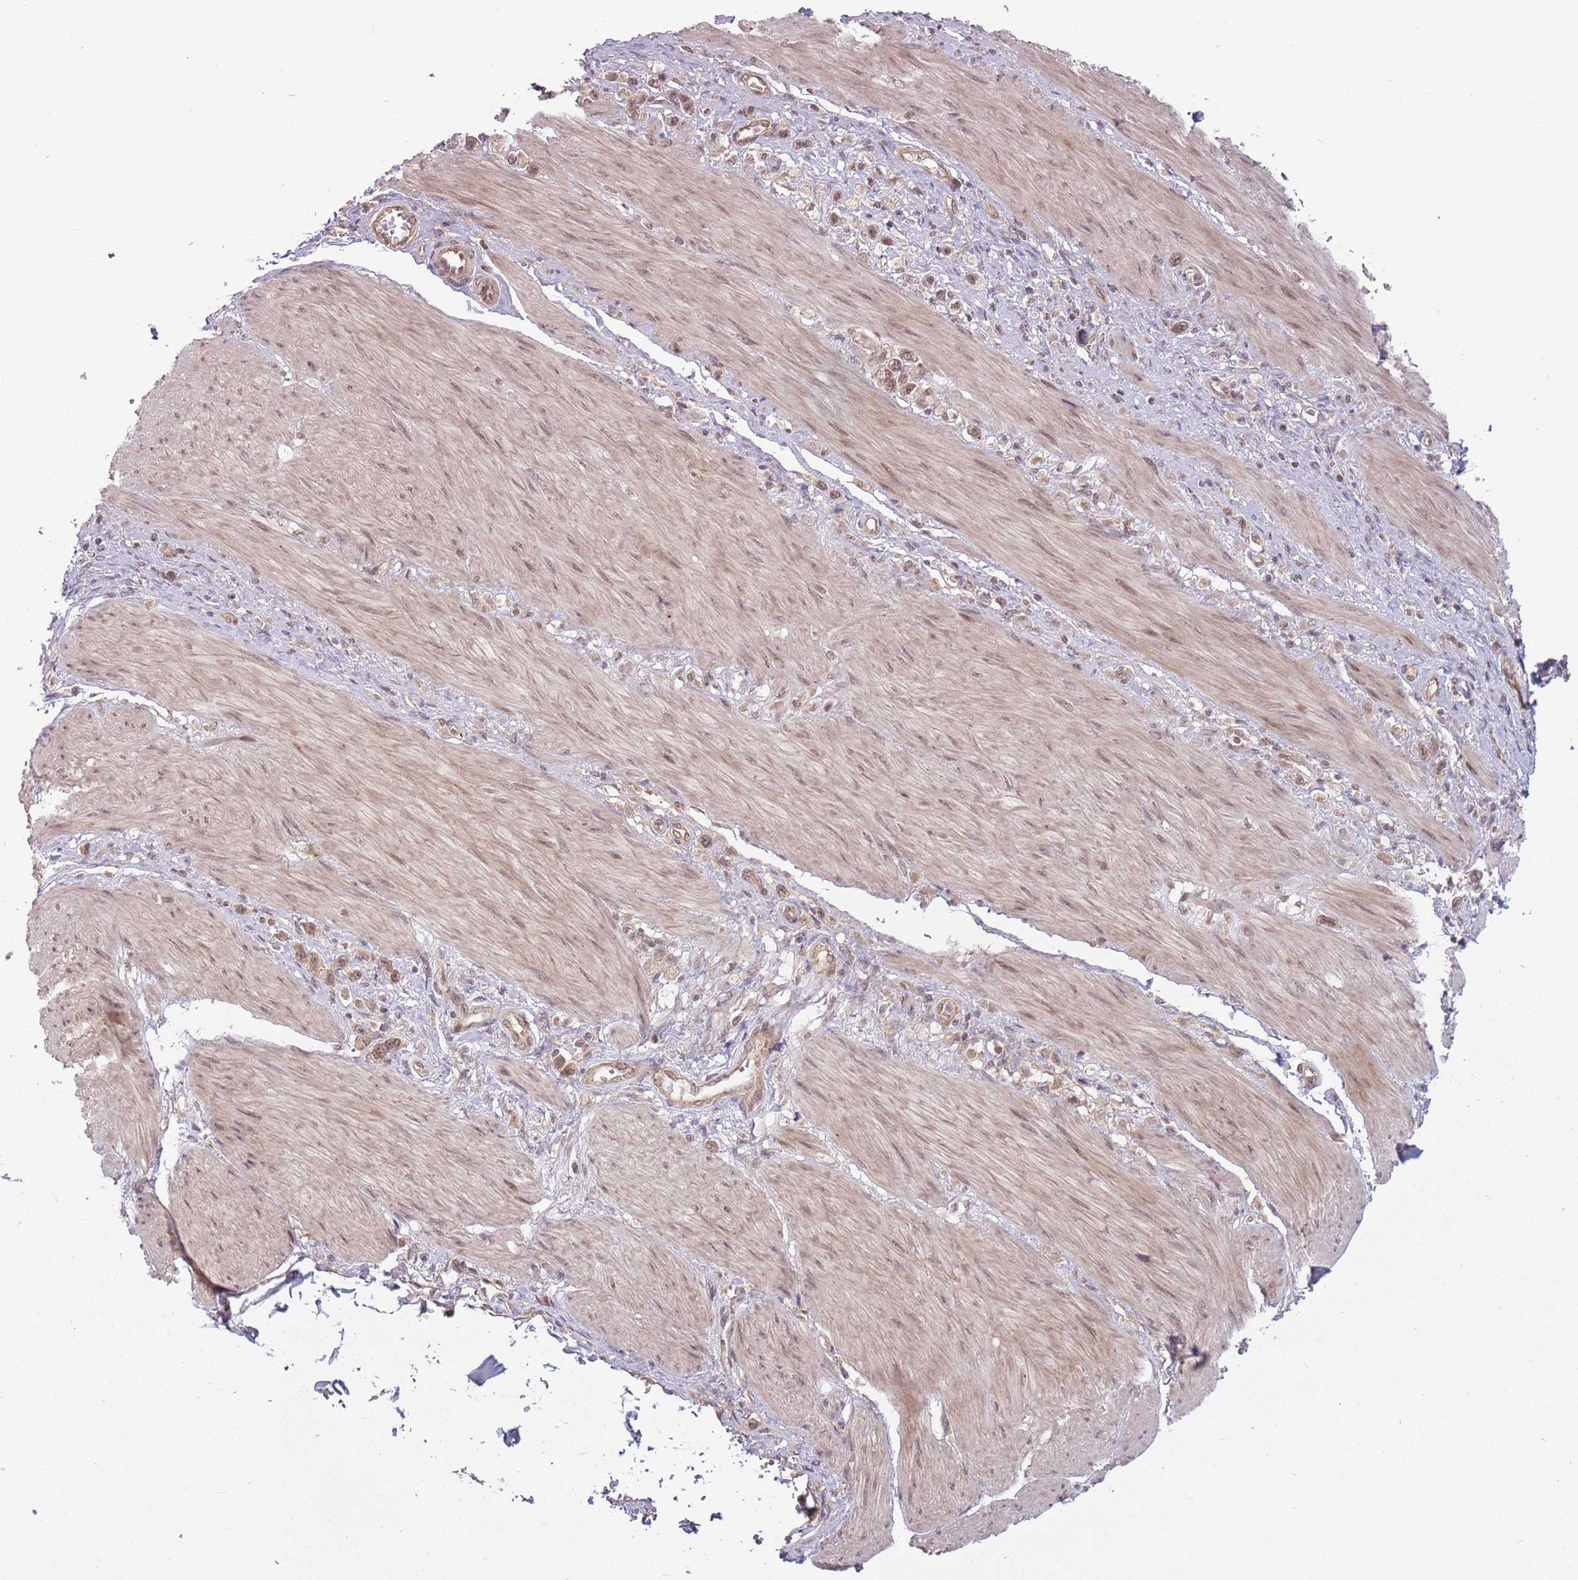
{"staining": {"intensity": "weak", "quantity": ">75%", "location": "nuclear"}, "tissue": "stomach cancer", "cell_type": "Tumor cells", "image_type": "cancer", "snomed": [{"axis": "morphology", "description": "Adenocarcinoma, NOS"}, {"axis": "topography", "description": "Stomach"}], "caption": "Immunohistochemical staining of stomach cancer displays low levels of weak nuclear protein positivity in approximately >75% of tumor cells.", "gene": "ADAMTS3", "patient": {"sex": "female", "age": 65}}